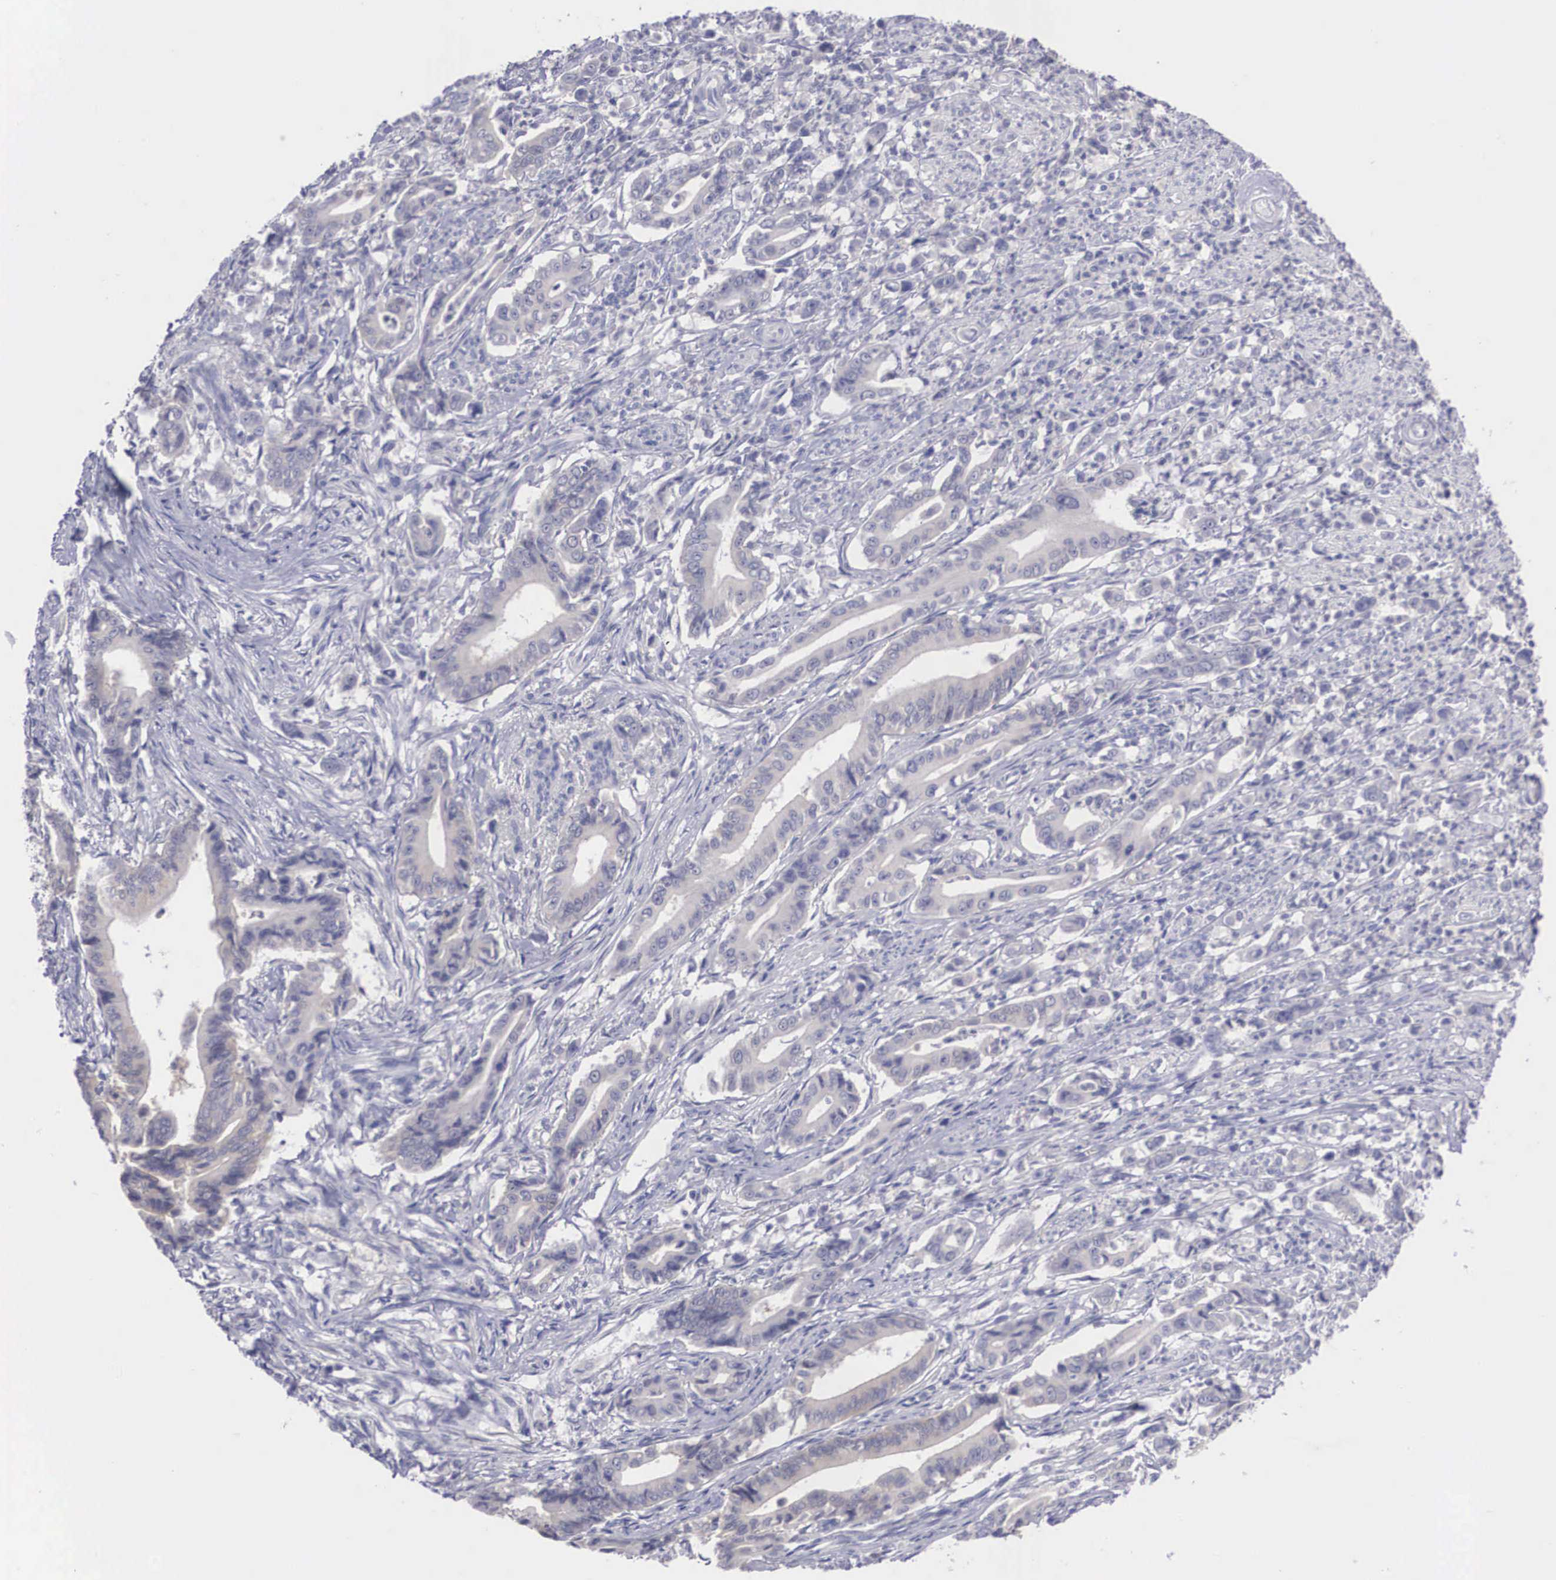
{"staining": {"intensity": "negative", "quantity": "none", "location": "none"}, "tissue": "stomach cancer", "cell_type": "Tumor cells", "image_type": "cancer", "snomed": [{"axis": "morphology", "description": "Adenocarcinoma, NOS"}, {"axis": "topography", "description": "Stomach"}], "caption": "The immunohistochemistry (IHC) image has no significant expression in tumor cells of adenocarcinoma (stomach) tissue. Nuclei are stained in blue.", "gene": "REPS2", "patient": {"sex": "female", "age": 76}}